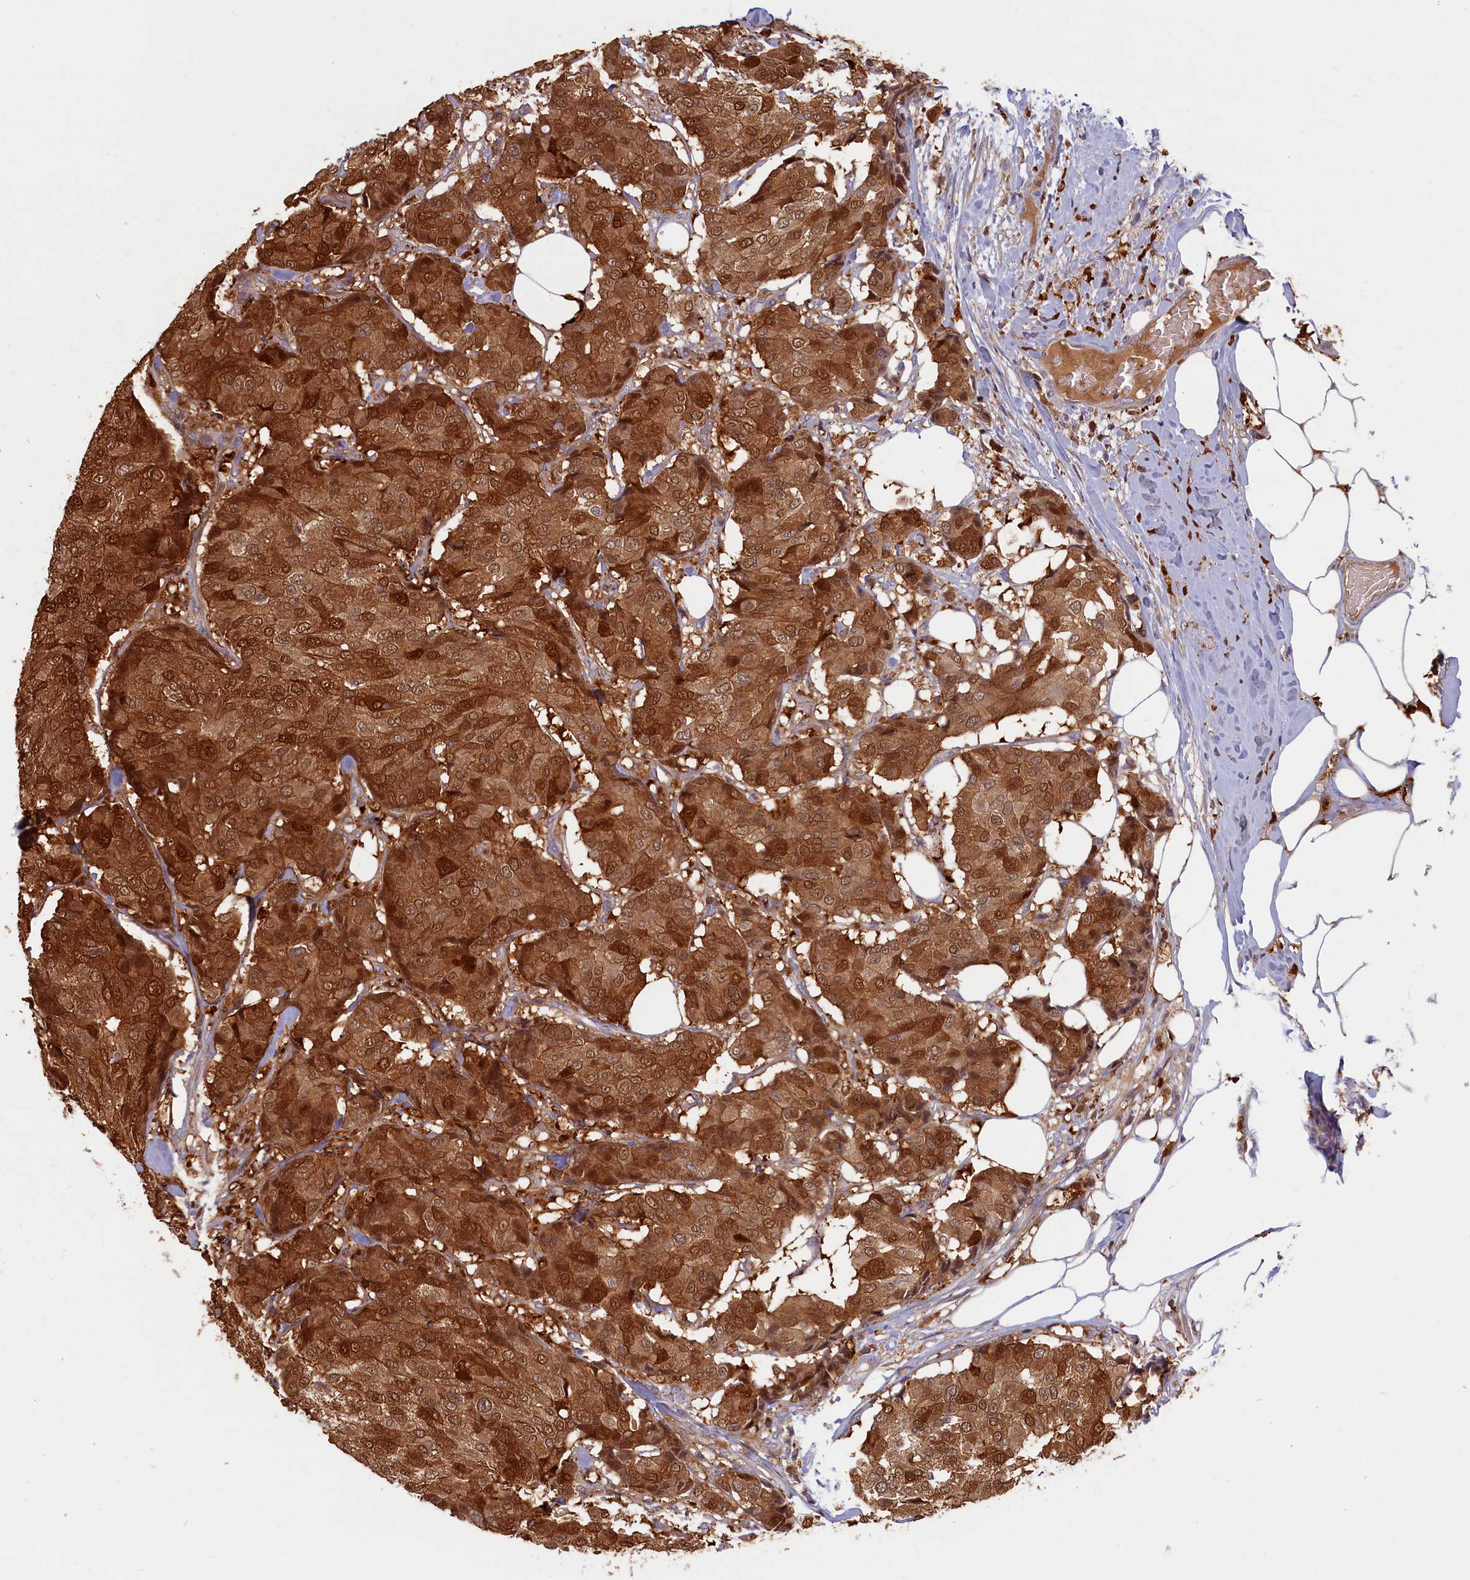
{"staining": {"intensity": "strong", "quantity": ">75%", "location": "cytoplasmic/membranous,nuclear"}, "tissue": "breast cancer", "cell_type": "Tumor cells", "image_type": "cancer", "snomed": [{"axis": "morphology", "description": "Duct carcinoma"}, {"axis": "topography", "description": "Breast"}], "caption": "DAB (3,3'-diaminobenzidine) immunohistochemical staining of human intraductal carcinoma (breast) exhibits strong cytoplasmic/membranous and nuclear protein positivity in approximately >75% of tumor cells.", "gene": "BLVRB", "patient": {"sex": "female", "age": 75}}